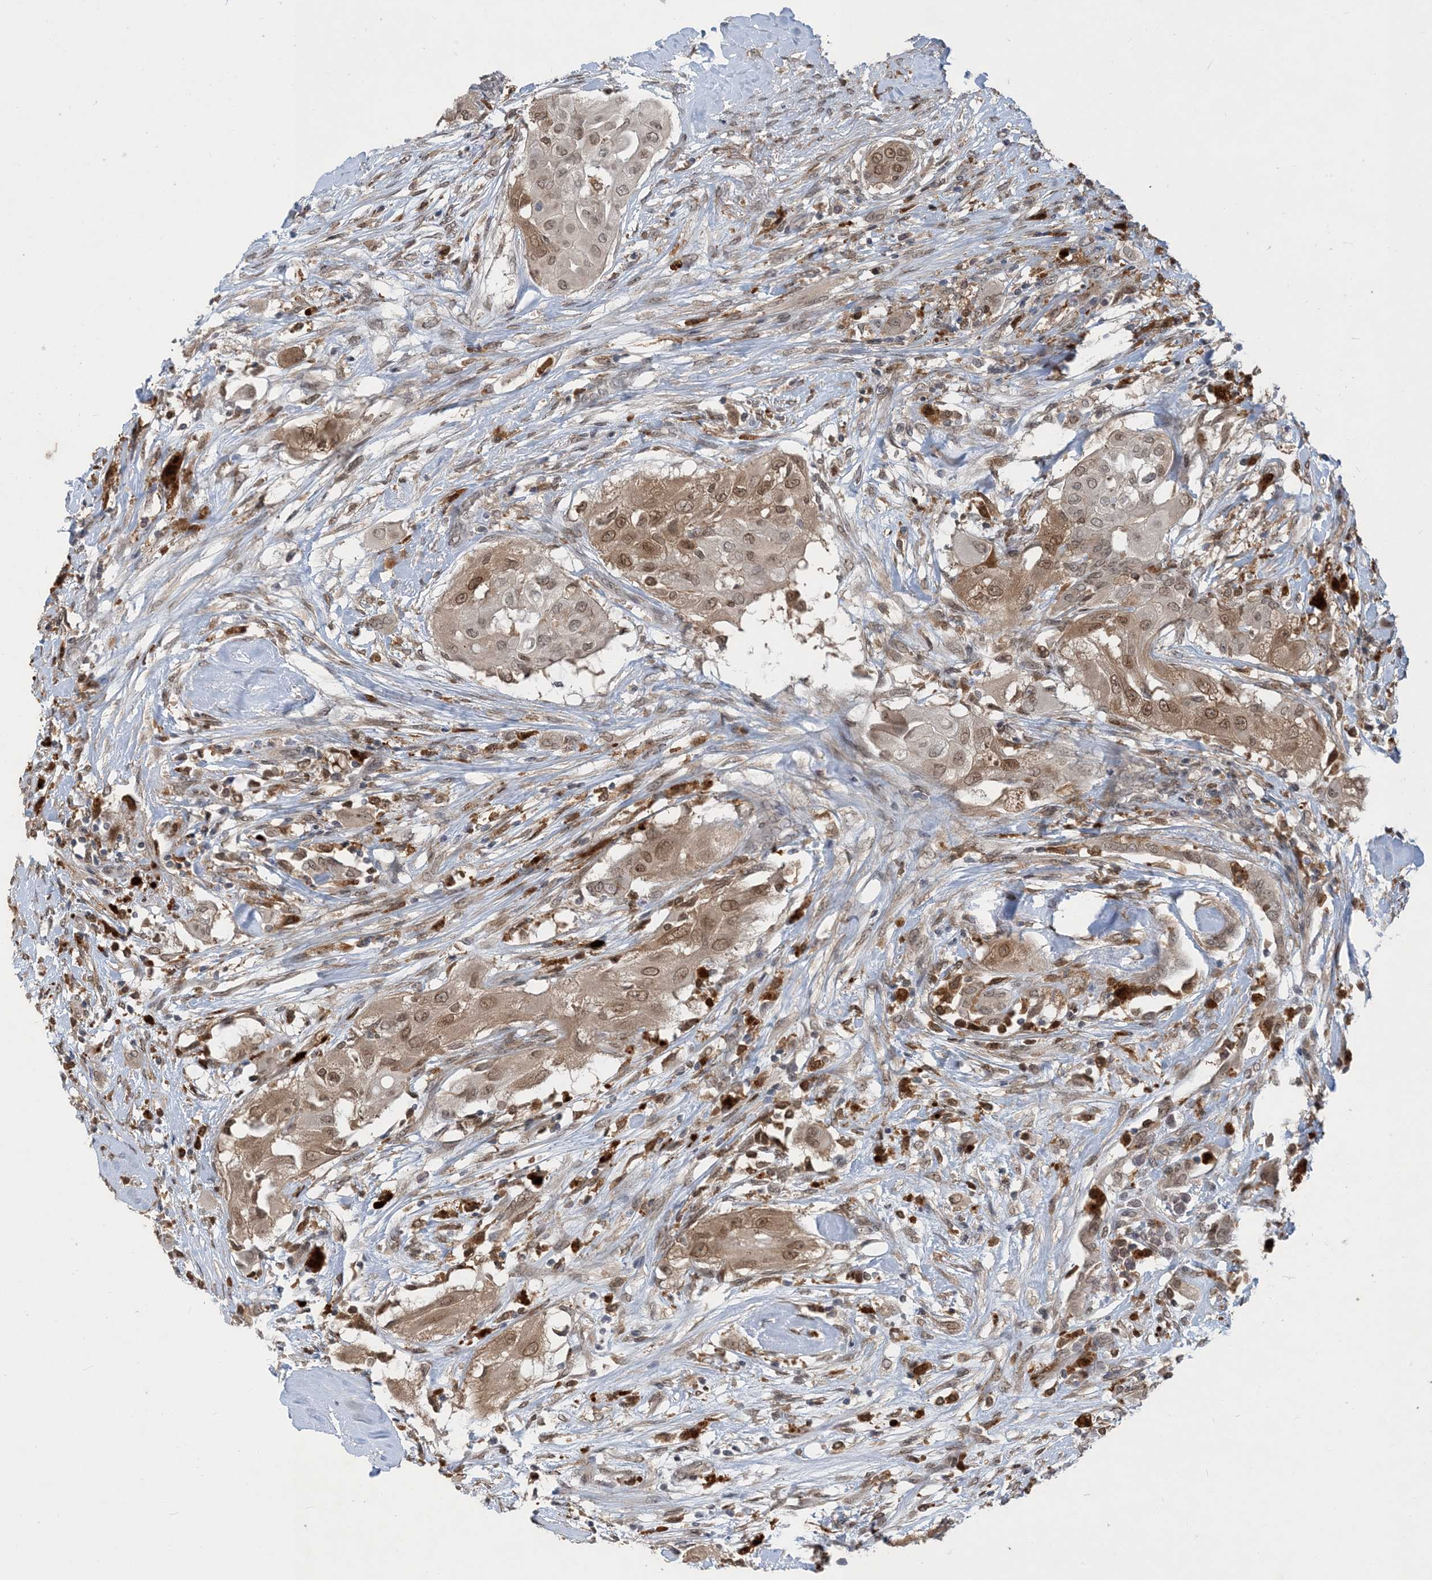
{"staining": {"intensity": "moderate", "quantity": ">75%", "location": "cytoplasmic/membranous,nuclear"}, "tissue": "thyroid cancer", "cell_type": "Tumor cells", "image_type": "cancer", "snomed": [{"axis": "morphology", "description": "Papillary adenocarcinoma, NOS"}, {"axis": "topography", "description": "Thyroid gland"}], "caption": "Immunohistochemical staining of human thyroid cancer (papillary adenocarcinoma) demonstrates medium levels of moderate cytoplasmic/membranous and nuclear protein expression in about >75% of tumor cells.", "gene": "NAGK", "patient": {"sex": "female", "age": 59}}